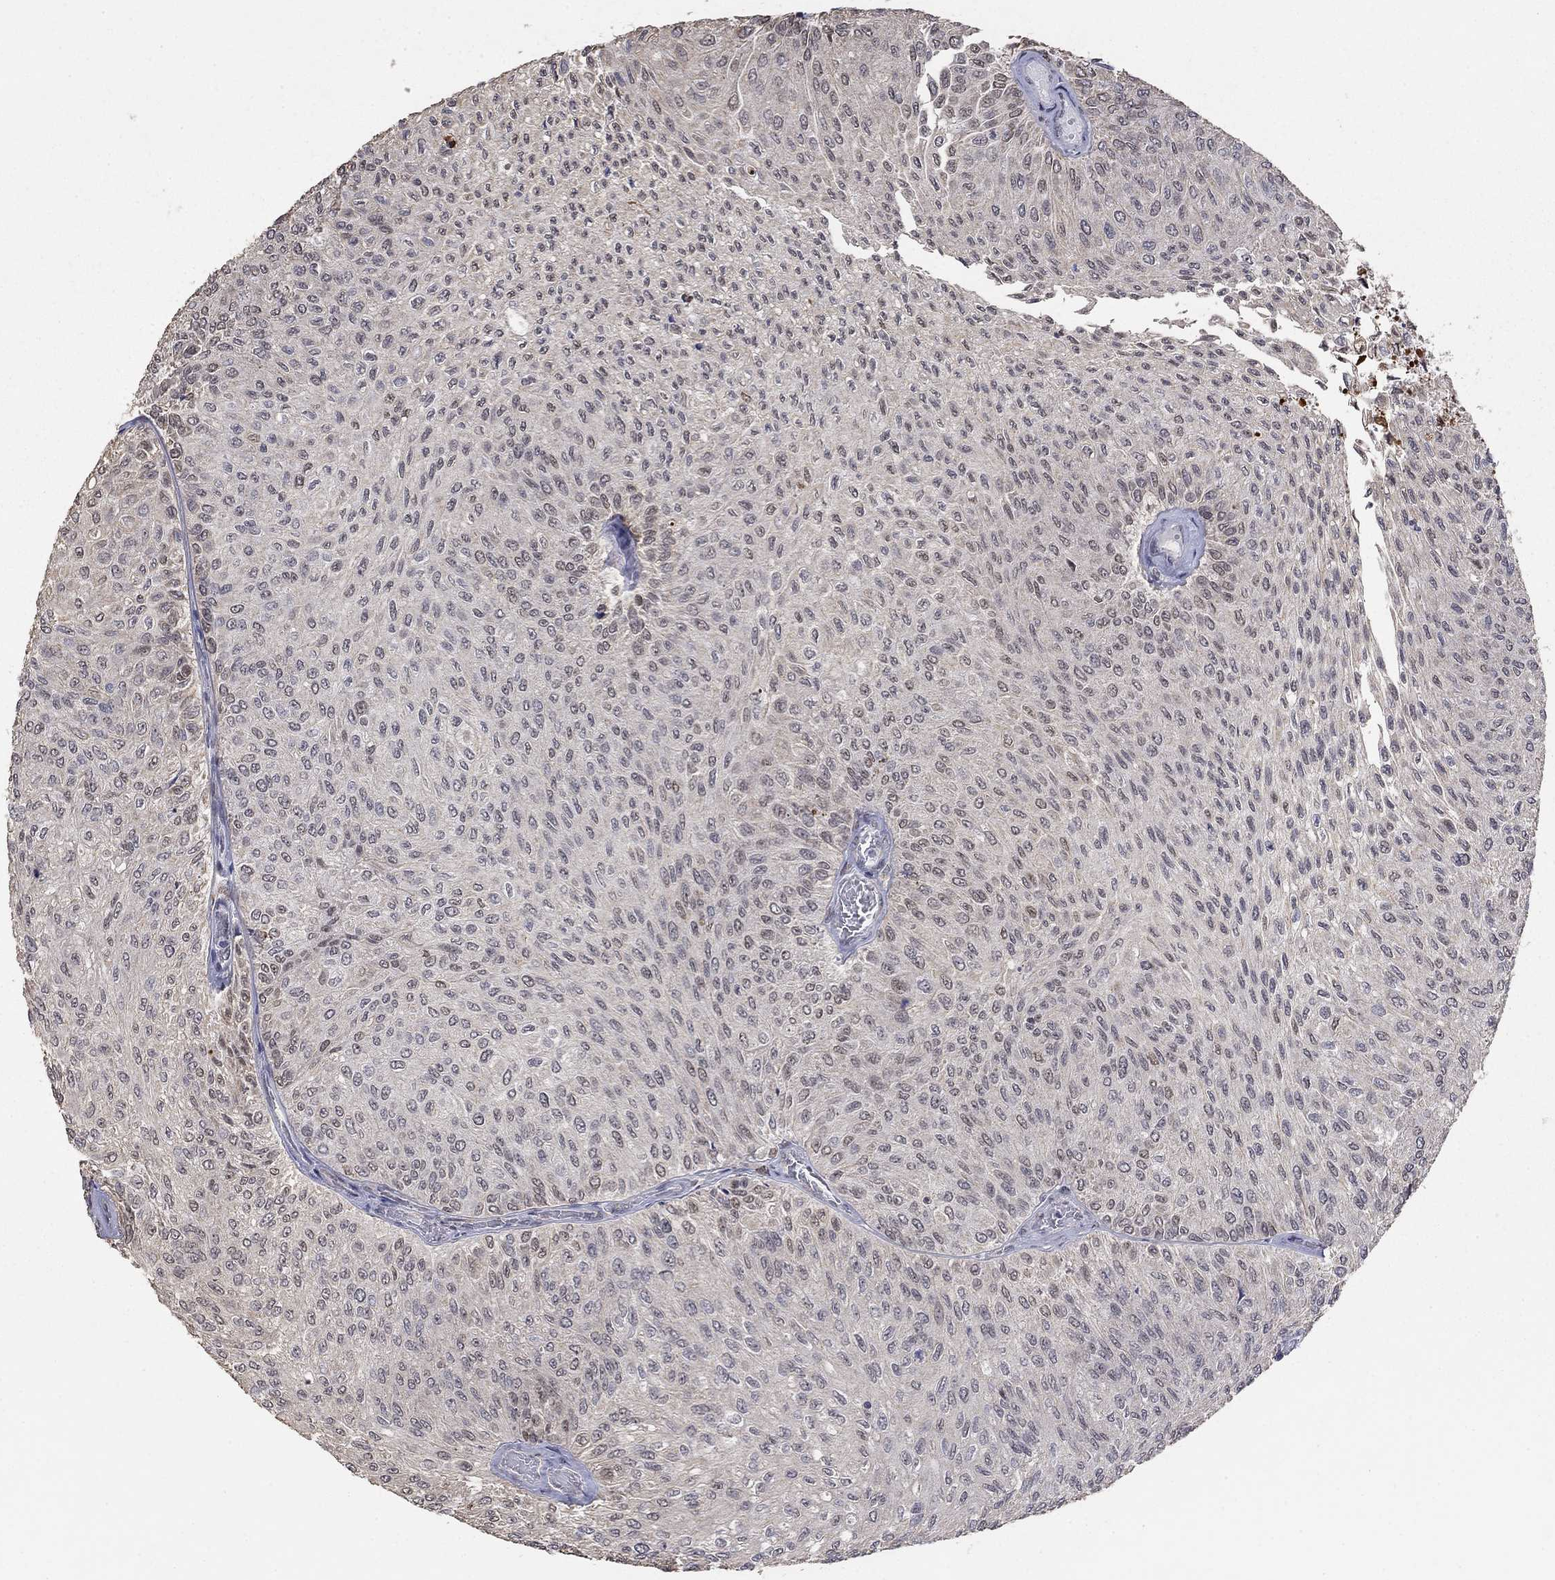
{"staining": {"intensity": "weak", "quantity": "<25%", "location": "nuclear"}, "tissue": "urothelial cancer", "cell_type": "Tumor cells", "image_type": "cancer", "snomed": [{"axis": "morphology", "description": "Urothelial carcinoma, Low grade"}, {"axis": "topography", "description": "Urinary bladder"}], "caption": "DAB immunohistochemical staining of human low-grade urothelial carcinoma demonstrates no significant expression in tumor cells.", "gene": "GRIA3", "patient": {"sex": "male", "age": 78}}